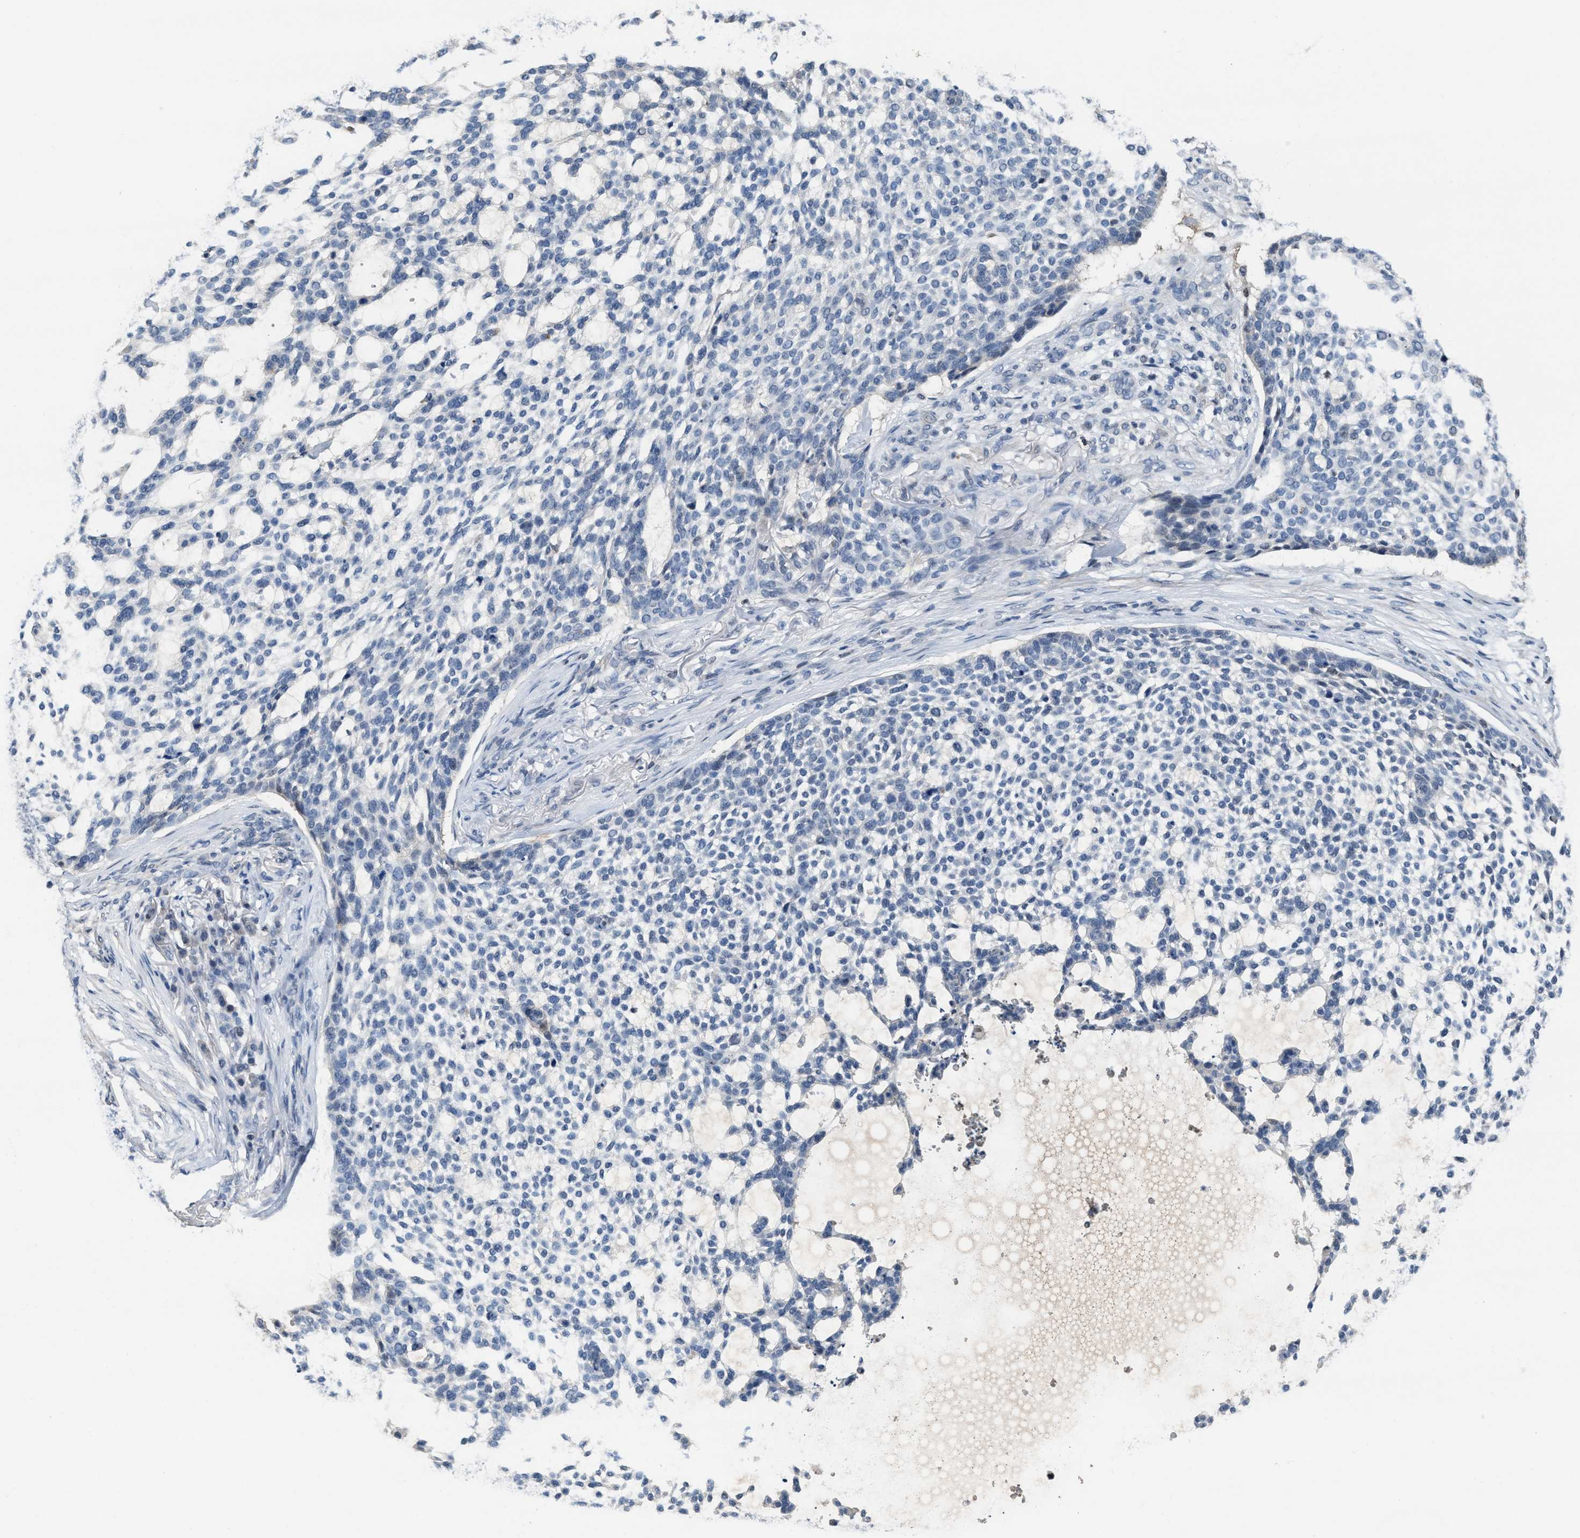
{"staining": {"intensity": "negative", "quantity": "none", "location": "none"}, "tissue": "skin cancer", "cell_type": "Tumor cells", "image_type": "cancer", "snomed": [{"axis": "morphology", "description": "Basal cell carcinoma"}, {"axis": "topography", "description": "Skin"}], "caption": "The image demonstrates no staining of tumor cells in skin cancer (basal cell carcinoma).", "gene": "ZNF20", "patient": {"sex": "female", "age": 64}}